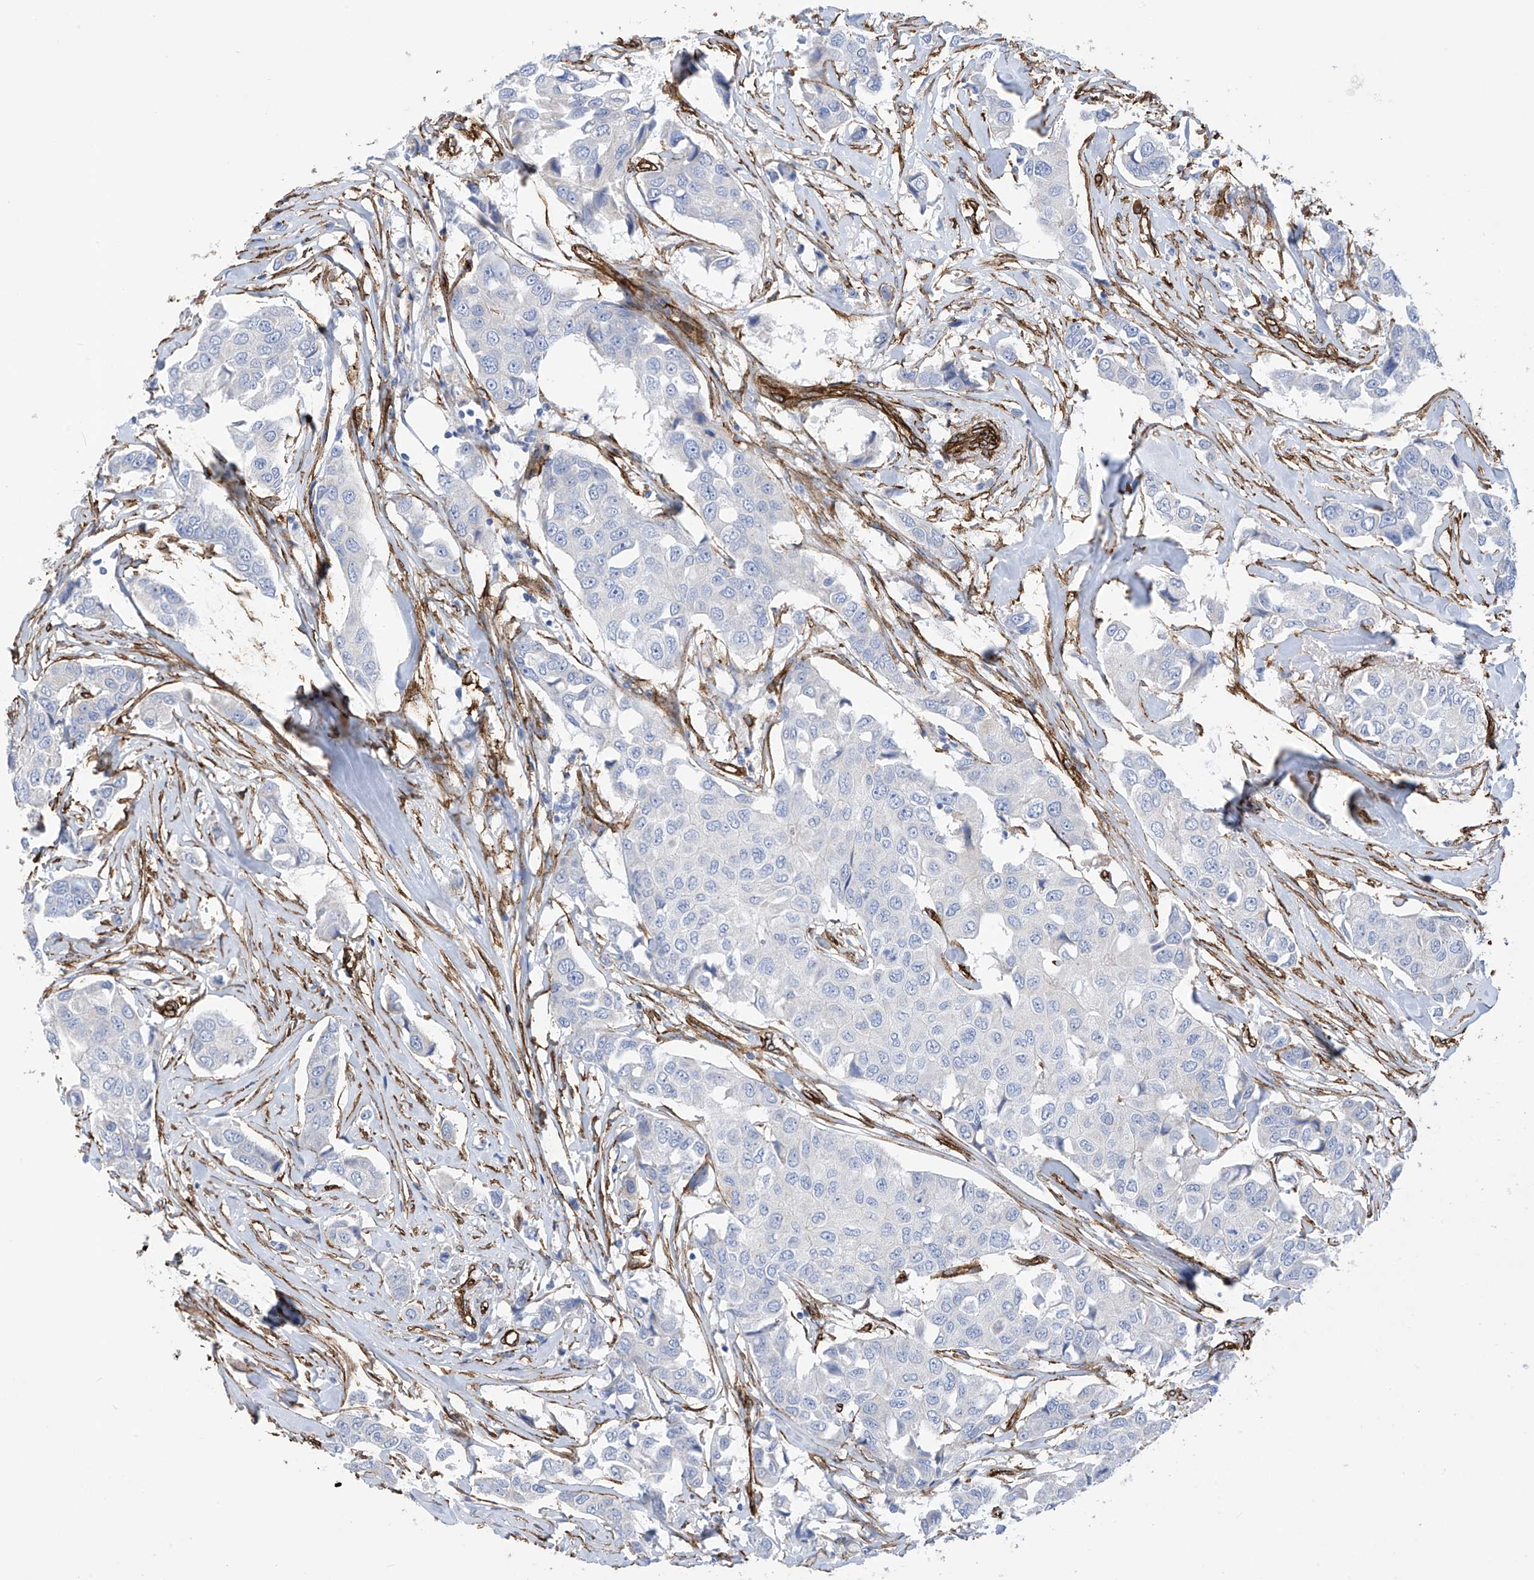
{"staining": {"intensity": "negative", "quantity": "none", "location": "none"}, "tissue": "breast cancer", "cell_type": "Tumor cells", "image_type": "cancer", "snomed": [{"axis": "morphology", "description": "Duct carcinoma"}, {"axis": "topography", "description": "Breast"}], "caption": "Breast cancer (intraductal carcinoma) was stained to show a protein in brown. There is no significant expression in tumor cells.", "gene": "UBTD1", "patient": {"sex": "female", "age": 80}}